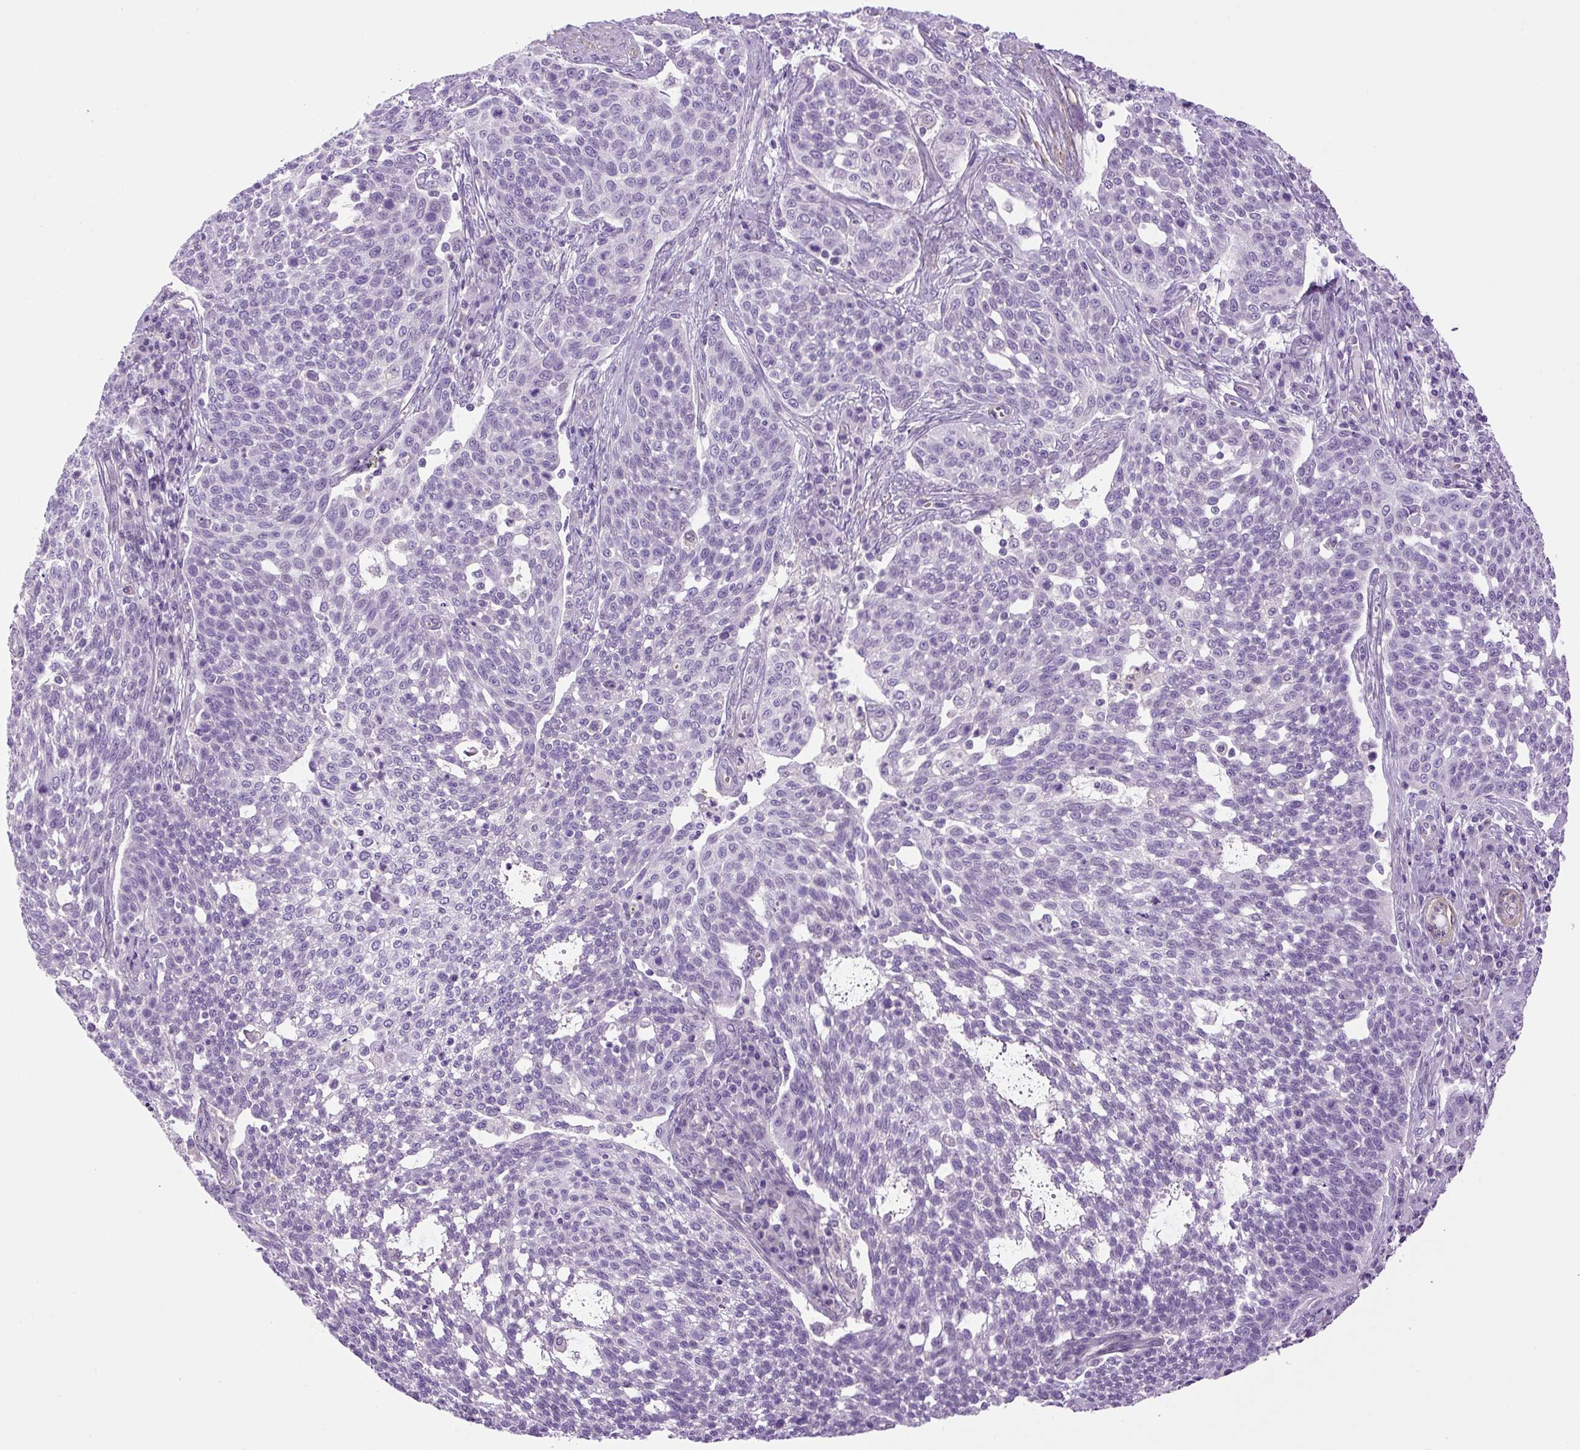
{"staining": {"intensity": "negative", "quantity": "none", "location": "none"}, "tissue": "cervical cancer", "cell_type": "Tumor cells", "image_type": "cancer", "snomed": [{"axis": "morphology", "description": "Squamous cell carcinoma, NOS"}, {"axis": "topography", "description": "Cervix"}], "caption": "There is no significant expression in tumor cells of squamous cell carcinoma (cervical). (Immunohistochemistry, brightfield microscopy, high magnification).", "gene": "VWA7", "patient": {"sex": "female", "age": 34}}